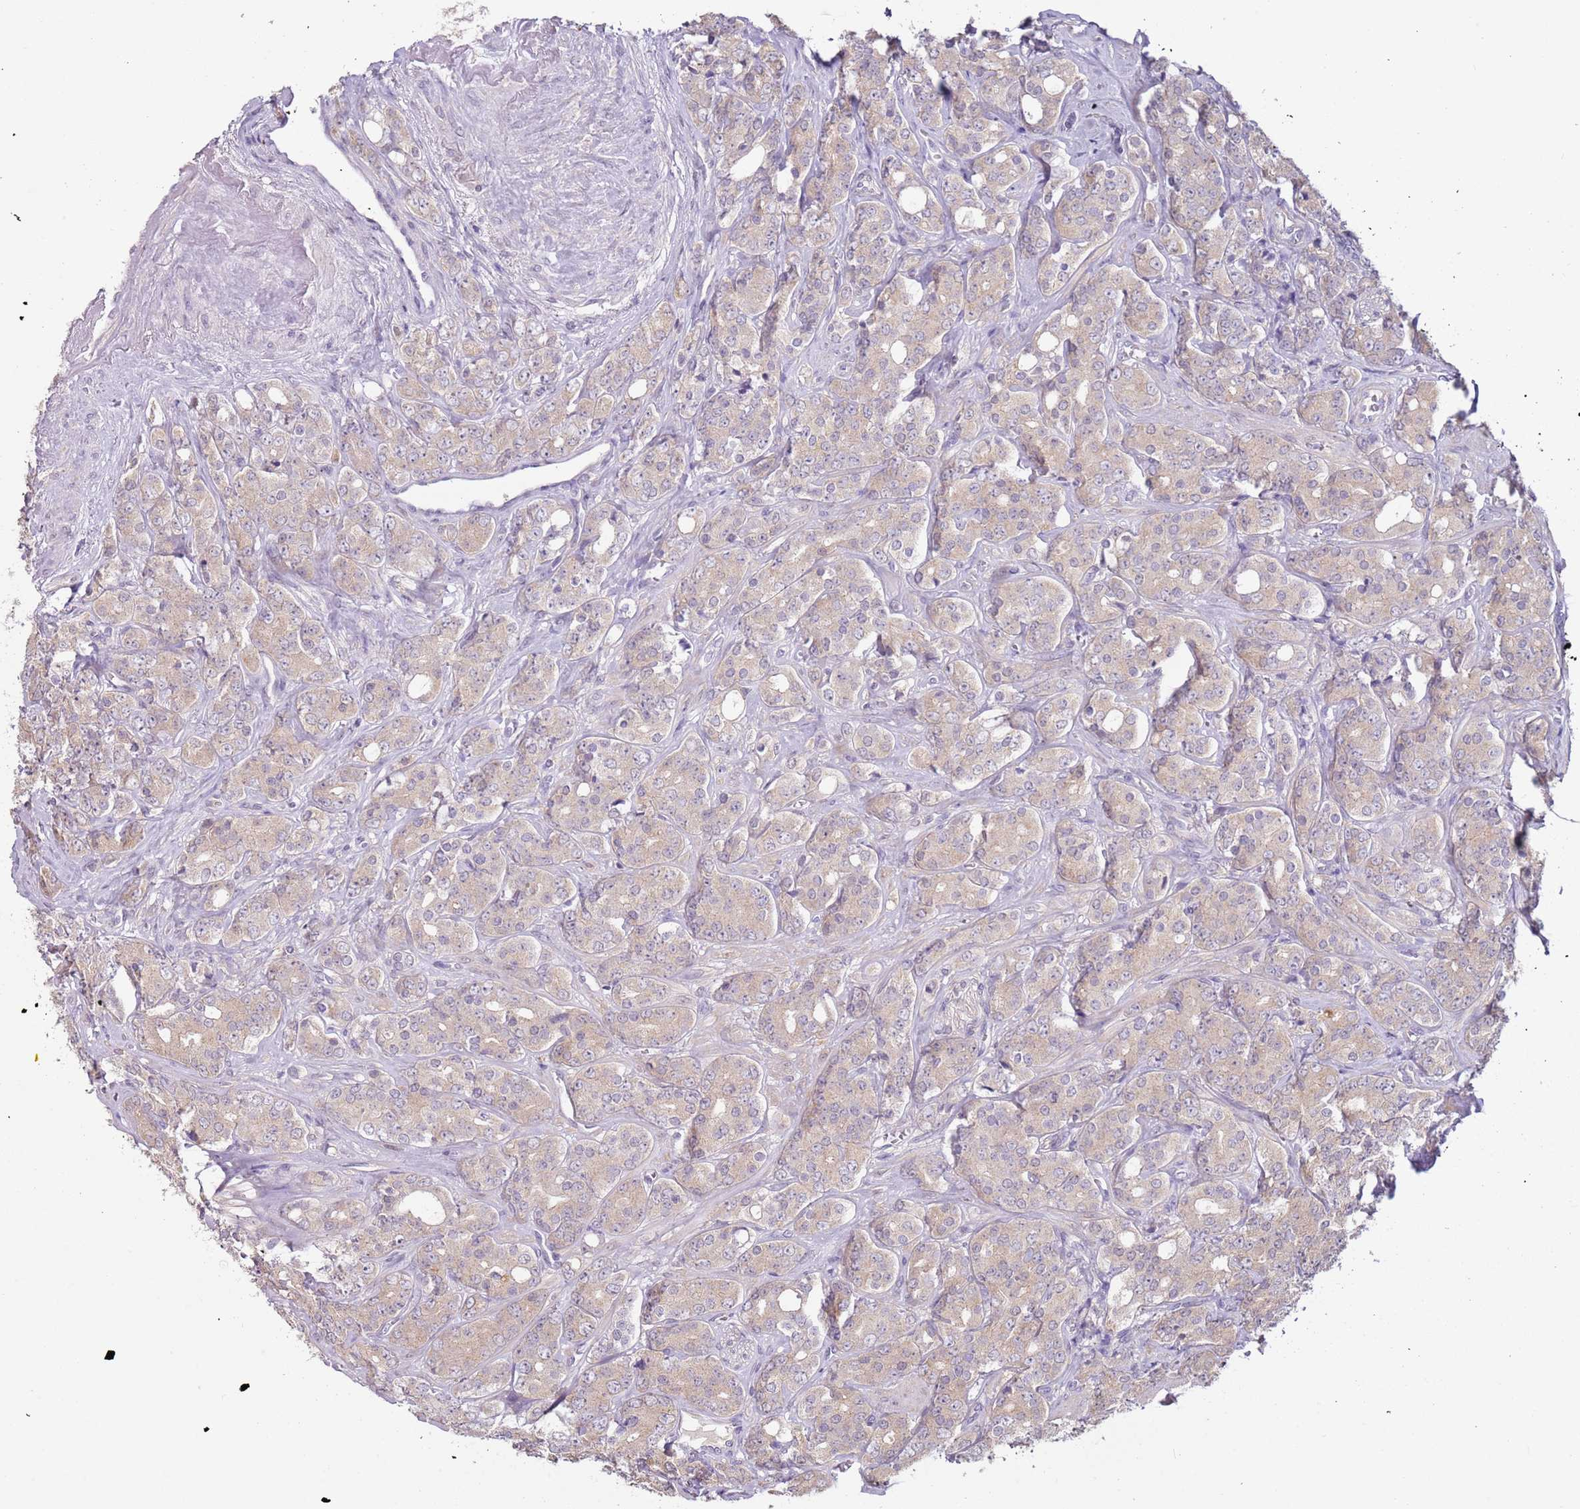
{"staining": {"intensity": "weak", "quantity": ">75%", "location": "cytoplasmic/membranous"}, "tissue": "prostate cancer", "cell_type": "Tumor cells", "image_type": "cancer", "snomed": [{"axis": "morphology", "description": "Adenocarcinoma, High grade"}, {"axis": "topography", "description": "Prostate"}], "caption": "Prostate cancer (adenocarcinoma (high-grade)) was stained to show a protein in brown. There is low levels of weak cytoplasmic/membranous staining in about >75% of tumor cells.", "gene": "MDH1", "patient": {"sex": "male", "age": 62}}